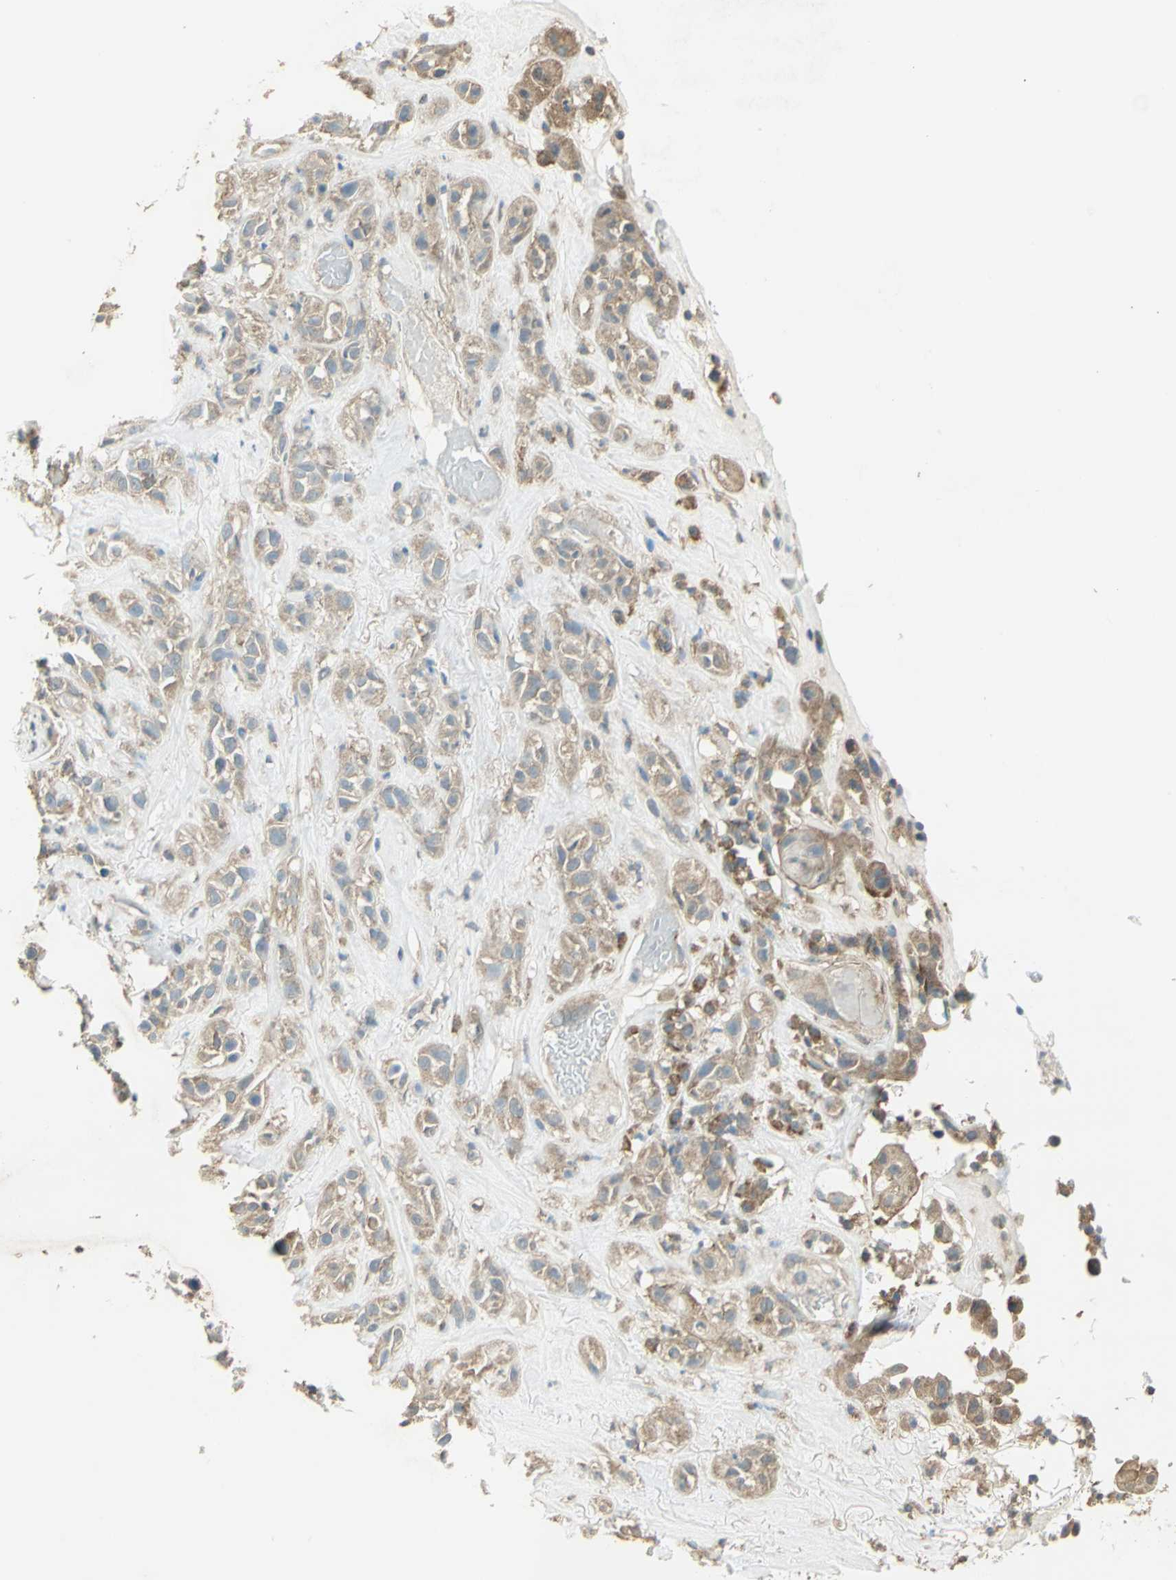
{"staining": {"intensity": "moderate", "quantity": ">75%", "location": "cytoplasmic/membranous"}, "tissue": "head and neck cancer", "cell_type": "Tumor cells", "image_type": "cancer", "snomed": [{"axis": "morphology", "description": "Squamous cell carcinoma, NOS"}, {"axis": "topography", "description": "Head-Neck"}], "caption": "Squamous cell carcinoma (head and neck) stained for a protein (brown) reveals moderate cytoplasmic/membranous positive expression in approximately >75% of tumor cells.", "gene": "SHC2", "patient": {"sex": "male", "age": 62}}